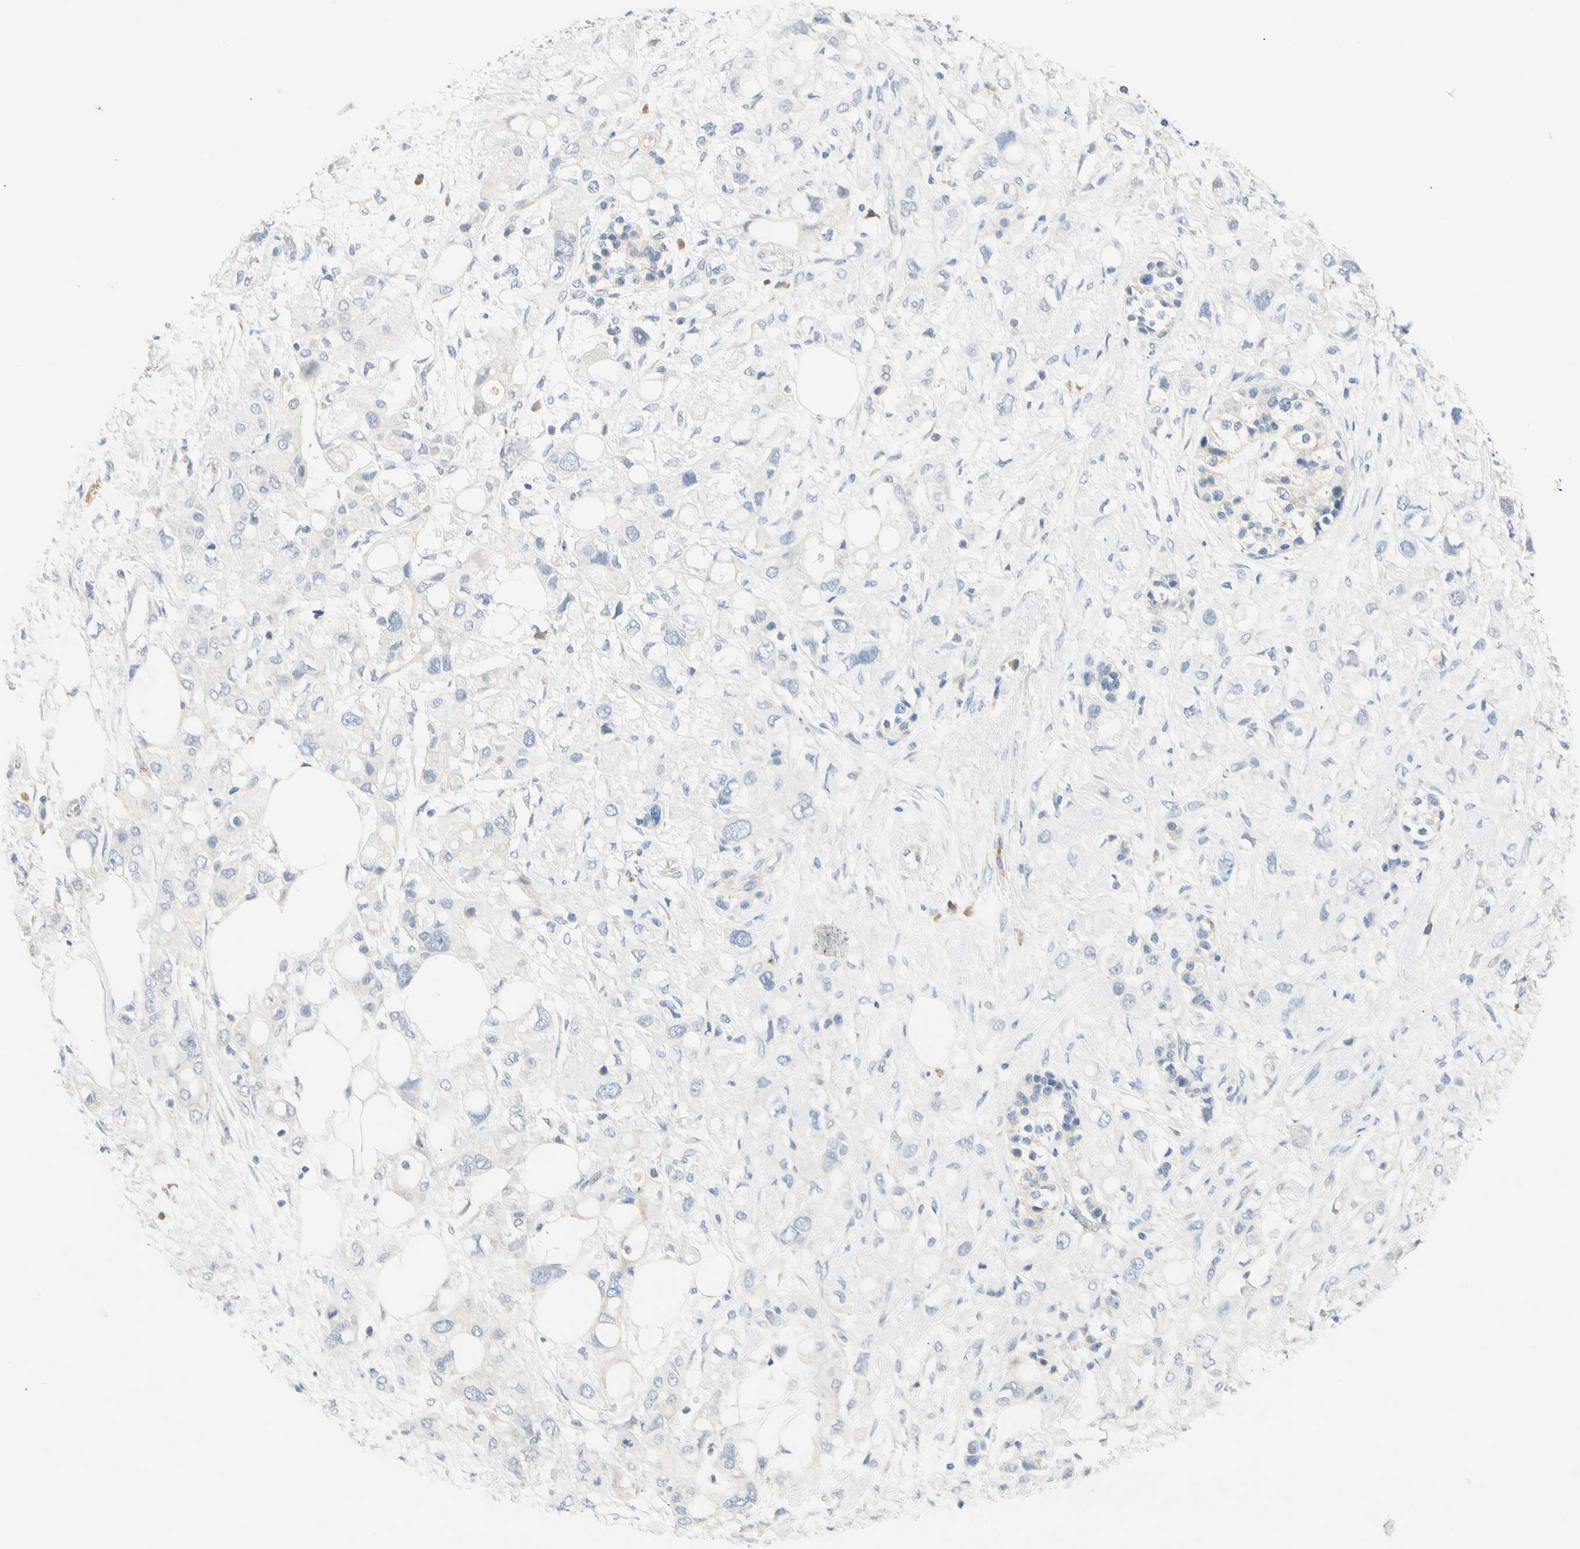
{"staining": {"intensity": "negative", "quantity": "none", "location": "none"}, "tissue": "pancreatic cancer", "cell_type": "Tumor cells", "image_type": "cancer", "snomed": [{"axis": "morphology", "description": "Adenocarcinoma, NOS"}, {"axis": "topography", "description": "Pancreas"}], "caption": "Tumor cells are negative for protein expression in human pancreatic adenocarcinoma. The staining was performed using DAB (3,3'-diaminobenzidine) to visualize the protein expression in brown, while the nuclei were stained in blue with hematoxylin (Magnification: 20x).", "gene": "CCM2L", "patient": {"sex": "female", "age": 56}}